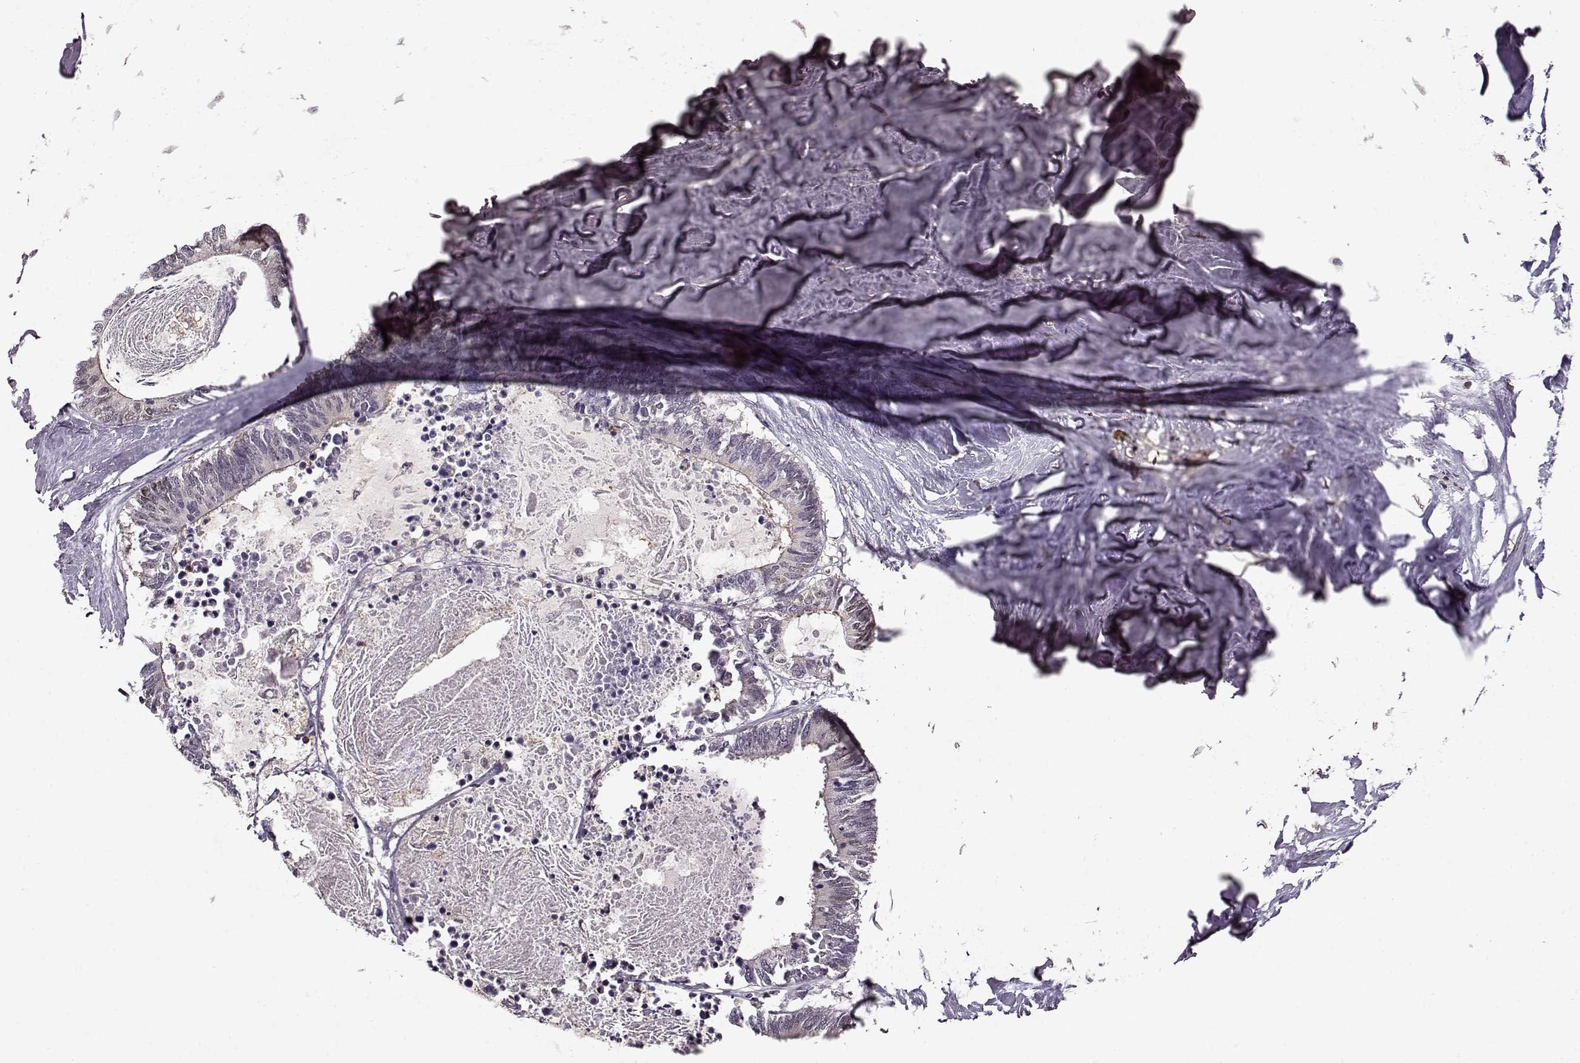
{"staining": {"intensity": "negative", "quantity": "none", "location": "none"}, "tissue": "colorectal cancer", "cell_type": "Tumor cells", "image_type": "cancer", "snomed": [{"axis": "morphology", "description": "Adenocarcinoma, NOS"}, {"axis": "topography", "description": "Colon"}, {"axis": "topography", "description": "Rectum"}], "caption": "DAB (3,3'-diaminobenzidine) immunohistochemical staining of colorectal cancer exhibits no significant staining in tumor cells.", "gene": "MFSD1", "patient": {"sex": "male", "age": 57}}